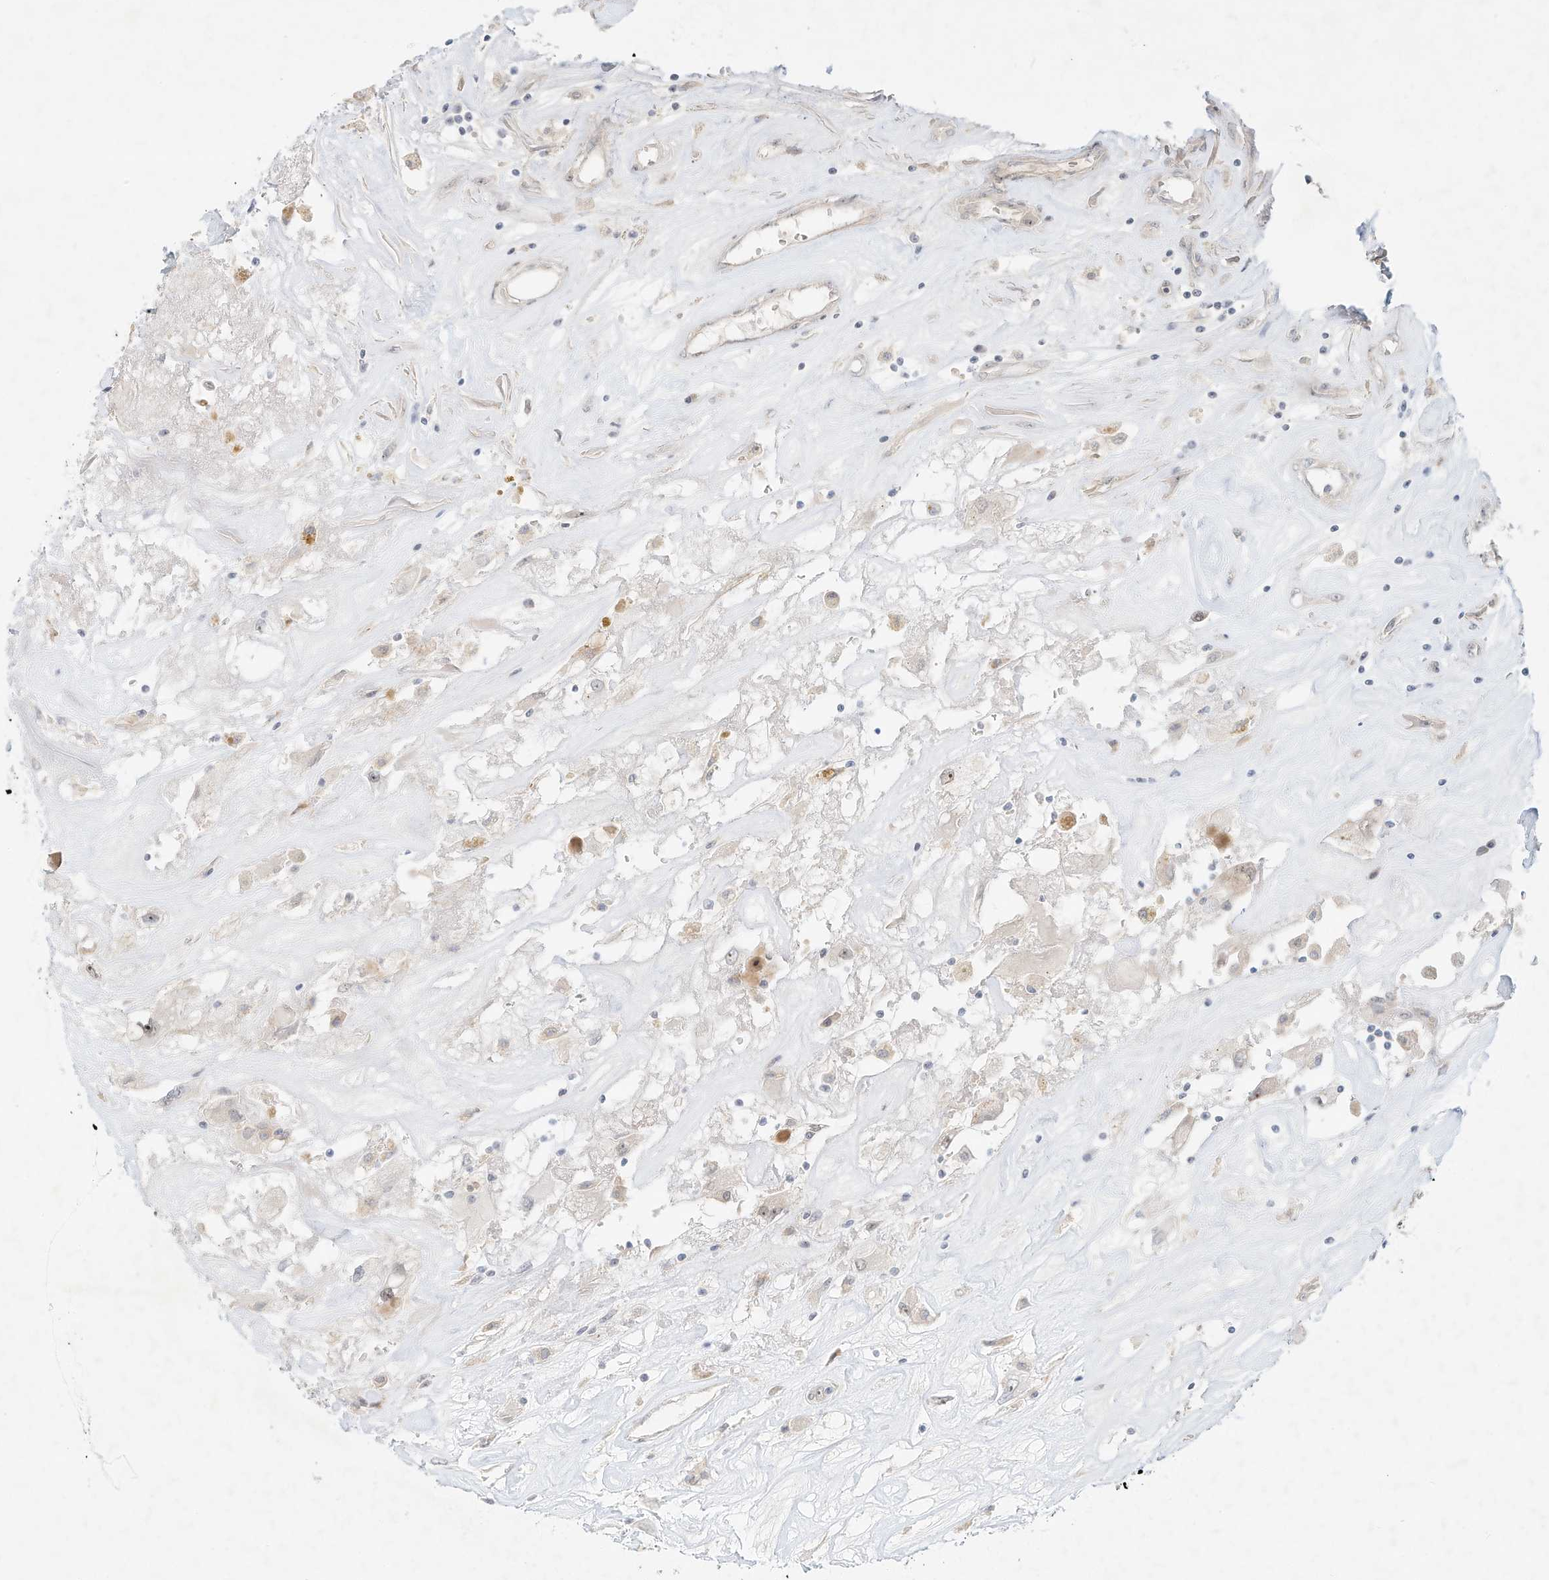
{"staining": {"intensity": "moderate", "quantity": "25%-75%", "location": "nuclear"}, "tissue": "renal cancer", "cell_type": "Tumor cells", "image_type": "cancer", "snomed": [{"axis": "morphology", "description": "Adenocarcinoma, NOS"}, {"axis": "topography", "description": "Kidney"}], "caption": "High-magnification brightfield microscopy of renal cancer (adenocarcinoma) stained with DAB (3,3'-diaminobenzidine) (brown) and counterstained with hematoxylin (blue). tumor cells exhibit moderate nuclear expression is identified in approximately25%-75% of cells.", "gene": "PAK6", "patient": {"sex": "female", "age": 52}}